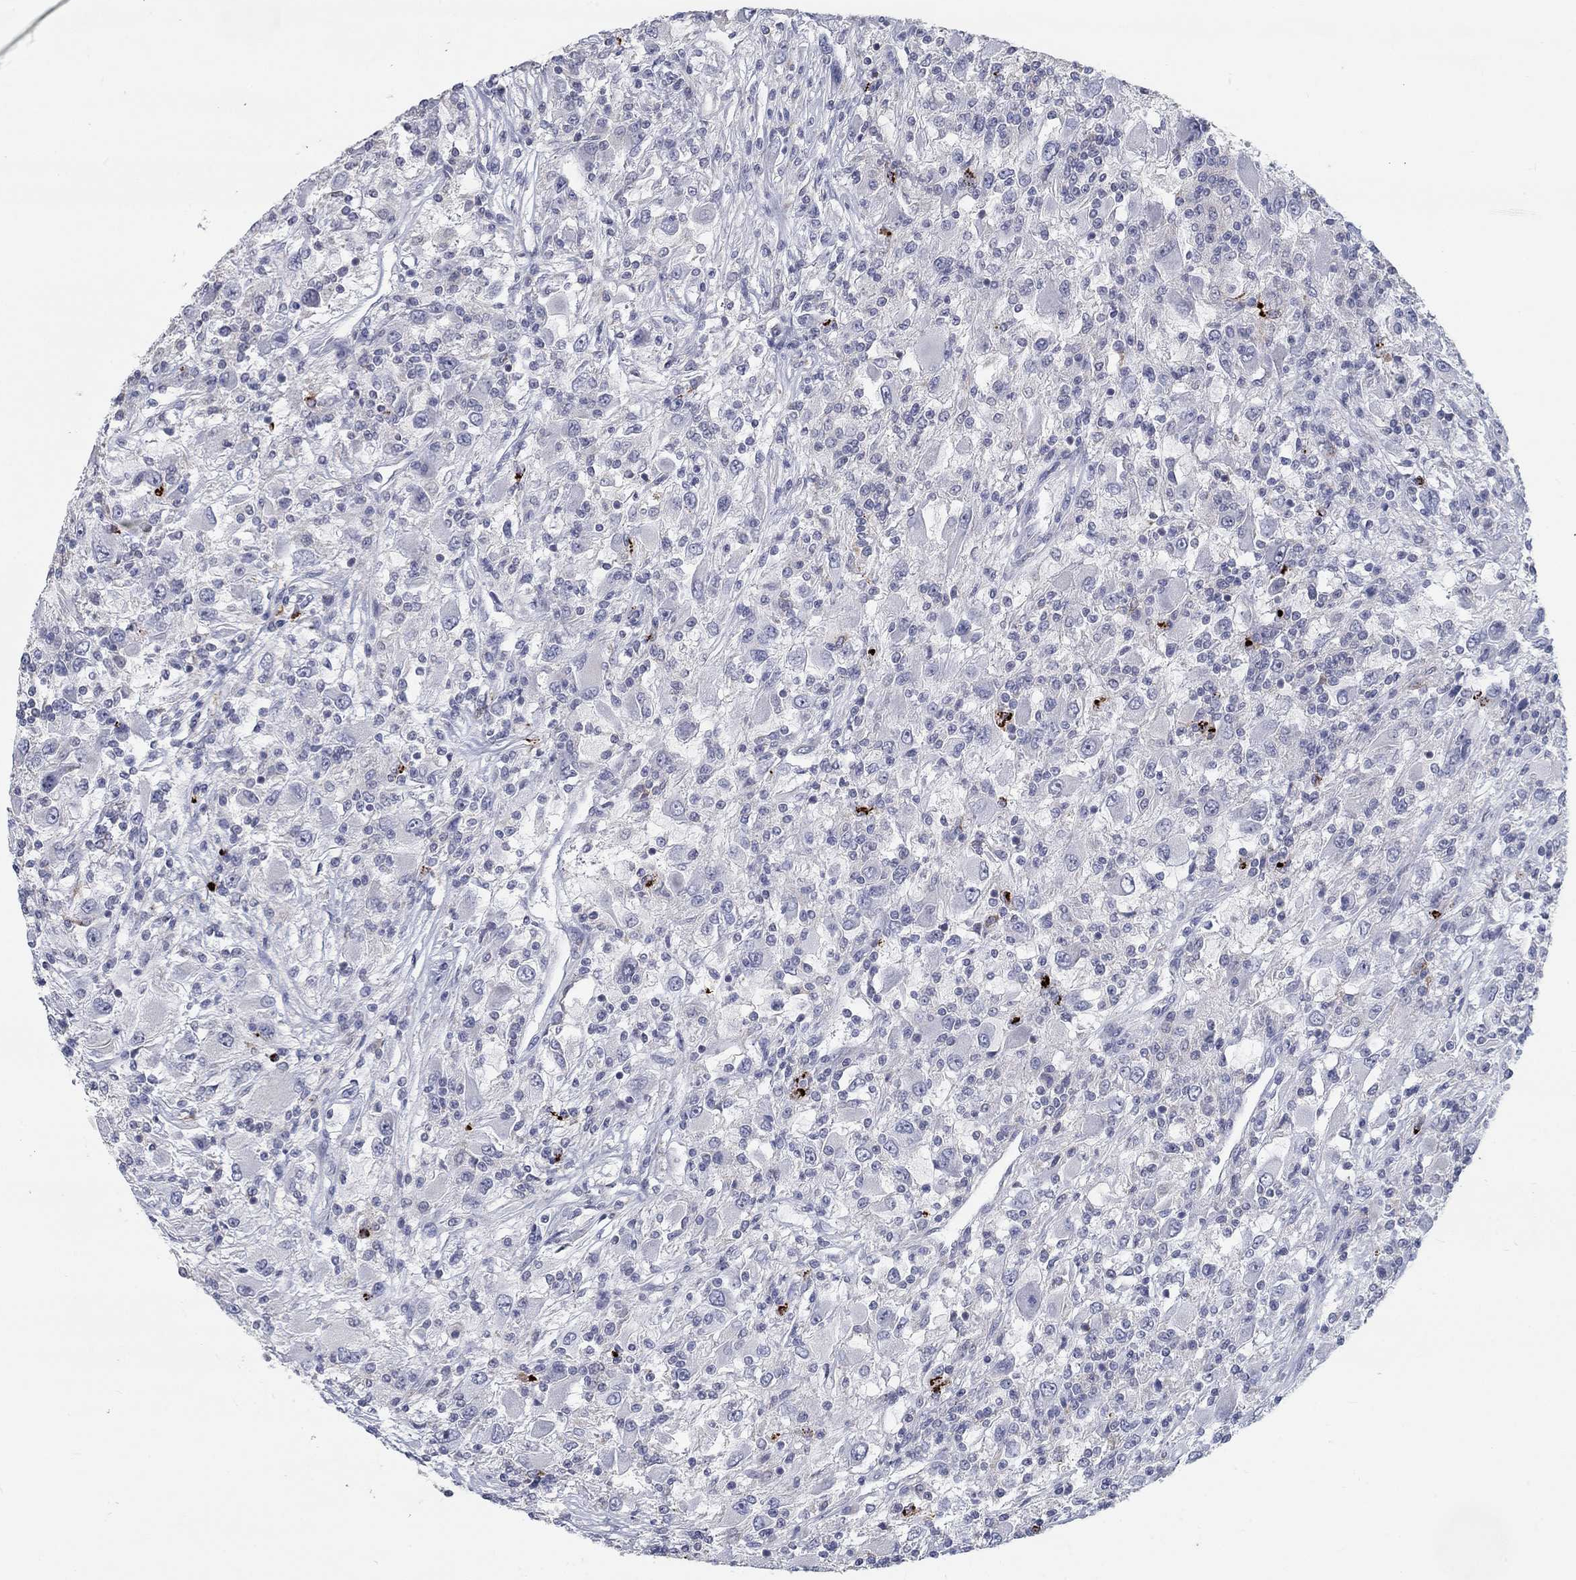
{"staining": {"intensity": "negative", "quantity": "none", "location": "none"}, "tissue": "renal cancer", "cell_type": "Tumor cells", "image_type": "cancer", "snomed": [{"axis": "morphology", "description": "Adenocarcinoma, NOS"}, {"axis": "topography", "description": "Kidney"}], "caption": "DAB immunohistochemical staining of renal adenocarcinoma exhibits no significant staining in tumor cells.", "gene": "MTSS2", "patient": {"sex": "female", "age": 67}}